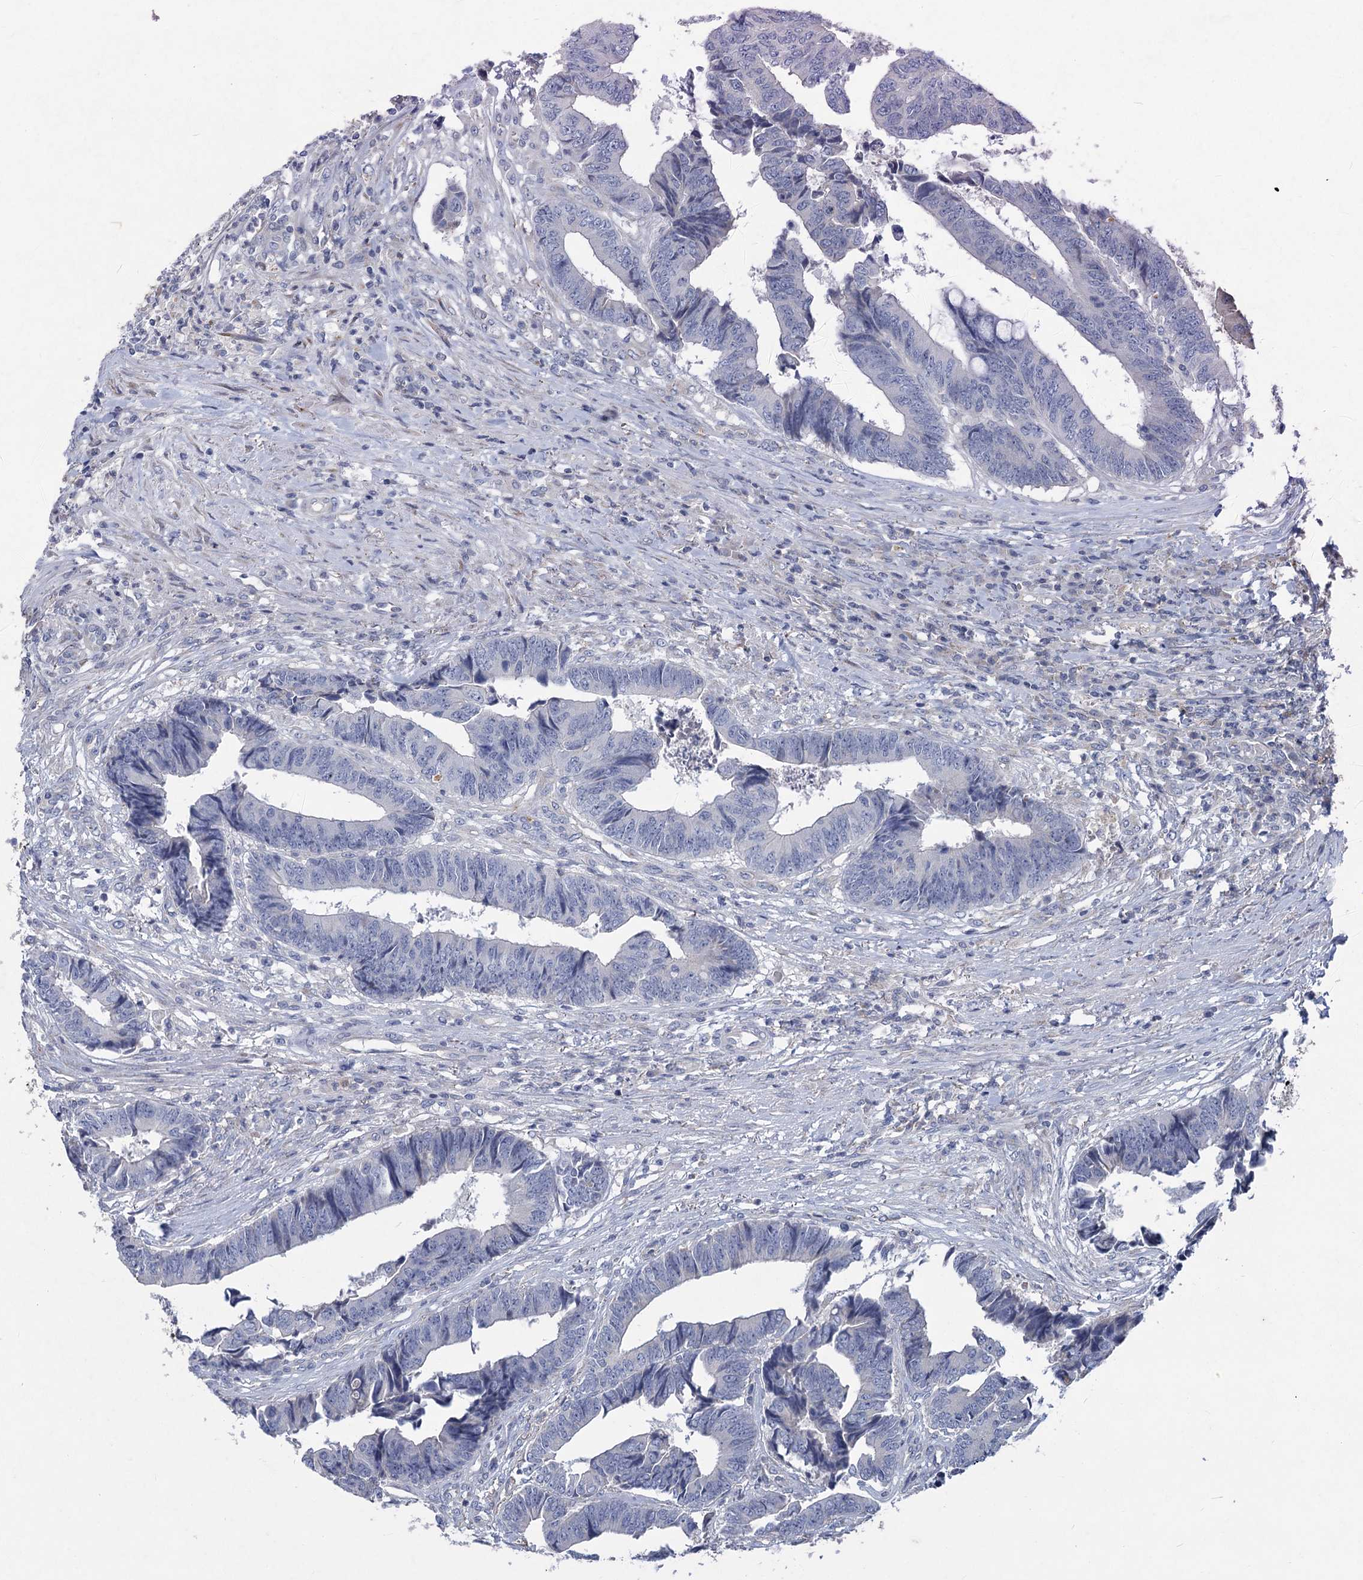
{"staining": {"intensity": "negative", "quantity": "none", "location": "none"}, "tissue": "colorectal cancer", "cell_type": "Tumor cells", "image_type": "cancer", "snomed": [{"axis": "morphology", "description": "Adenocarcinoma, NOS"}, {"axis": "topography", "description": "Rectum"}], "caption": "Tumor cells are negative for brown protein staining in colorectal cancer.", "gene": "HES2", "patient": {"sex": "male", "age": 84}}